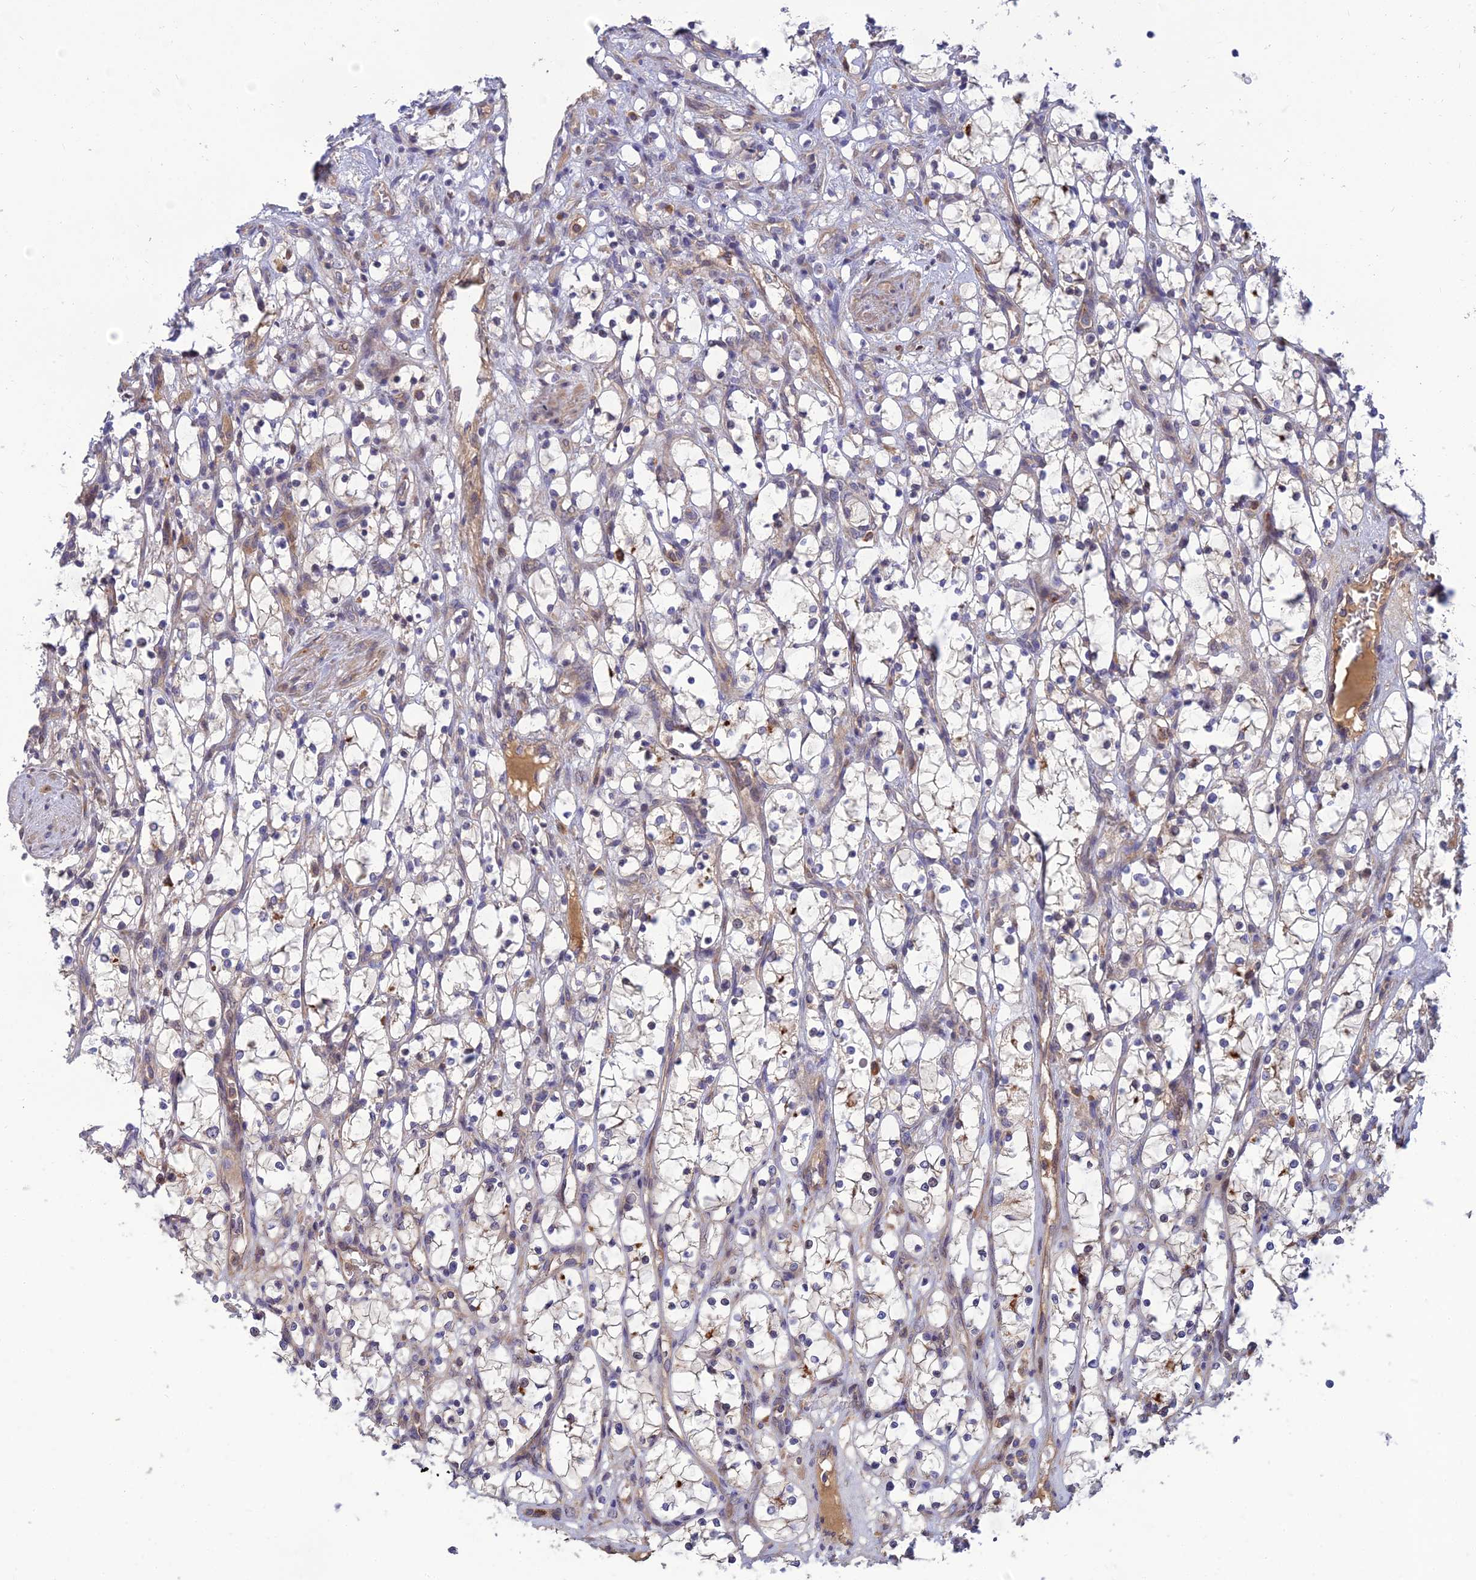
{"staining": {"intensity": "negative", "quantity": "none", "location": "none"}, "tissue": "renal cancer", "cell_type": "Tumor cells", "image_type": "cancer", "snomed": [{"axis": "morphology", "description": "Adenocarcinoma, NOS"}, {"axis": "topography", "description": "Kidney"}], "caption": "This histopathology image is of adenocarcinoma (renal) stained with IHC to label a protein in brown with the nuclei are counter-stained blue. There is no staining in tumor cells. (DAB immunohistochemistry visualized using brightfield microscopy, high magnification).", "gene": "FAM151B", "patient": {"sex": "female", "age": 69}}